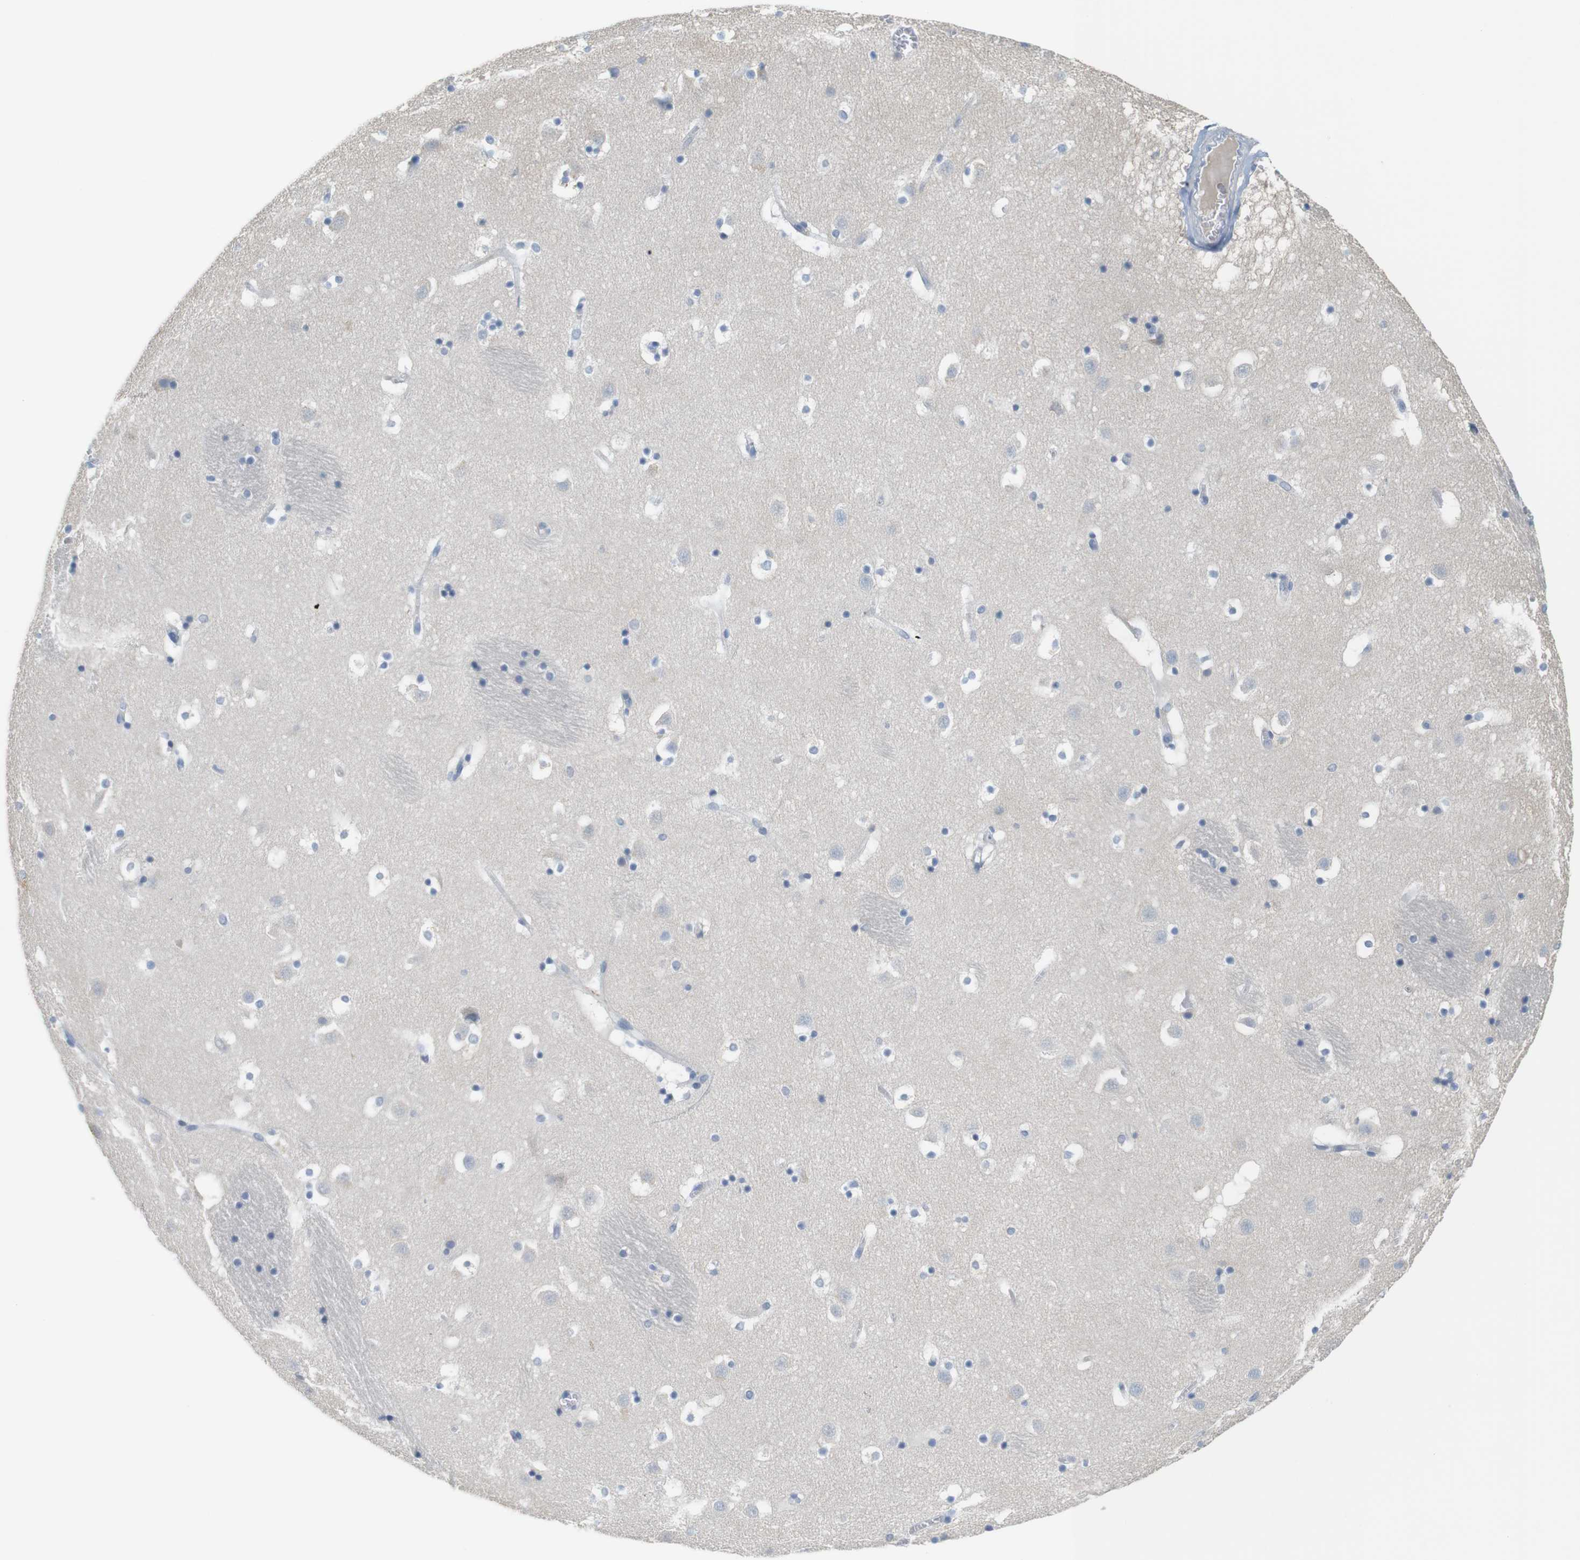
{"staining": {"intensity": "negative", "quantity": "none", "location": "none"}, "tissue": "caudate", "cell_type": "Glial cells", "image_type": "normal", "snomed": [{"axis": "morphology", "description": "Normal tissue, NOS"}, {"axis": "topography", "description": "Lateral ventricle wall"}], "caption": "An IHC image of normal caudate is shown. There is no staining in glial cells of caudate. Brightfield microscopy of immunohistochemistry stained with DAB (3,3'-diaminobenzidine) (brown) and hematoxylin (blue), captured at high magnification.", "gene": "RGS9", "patient": {"sex": "male", "age": 45}}